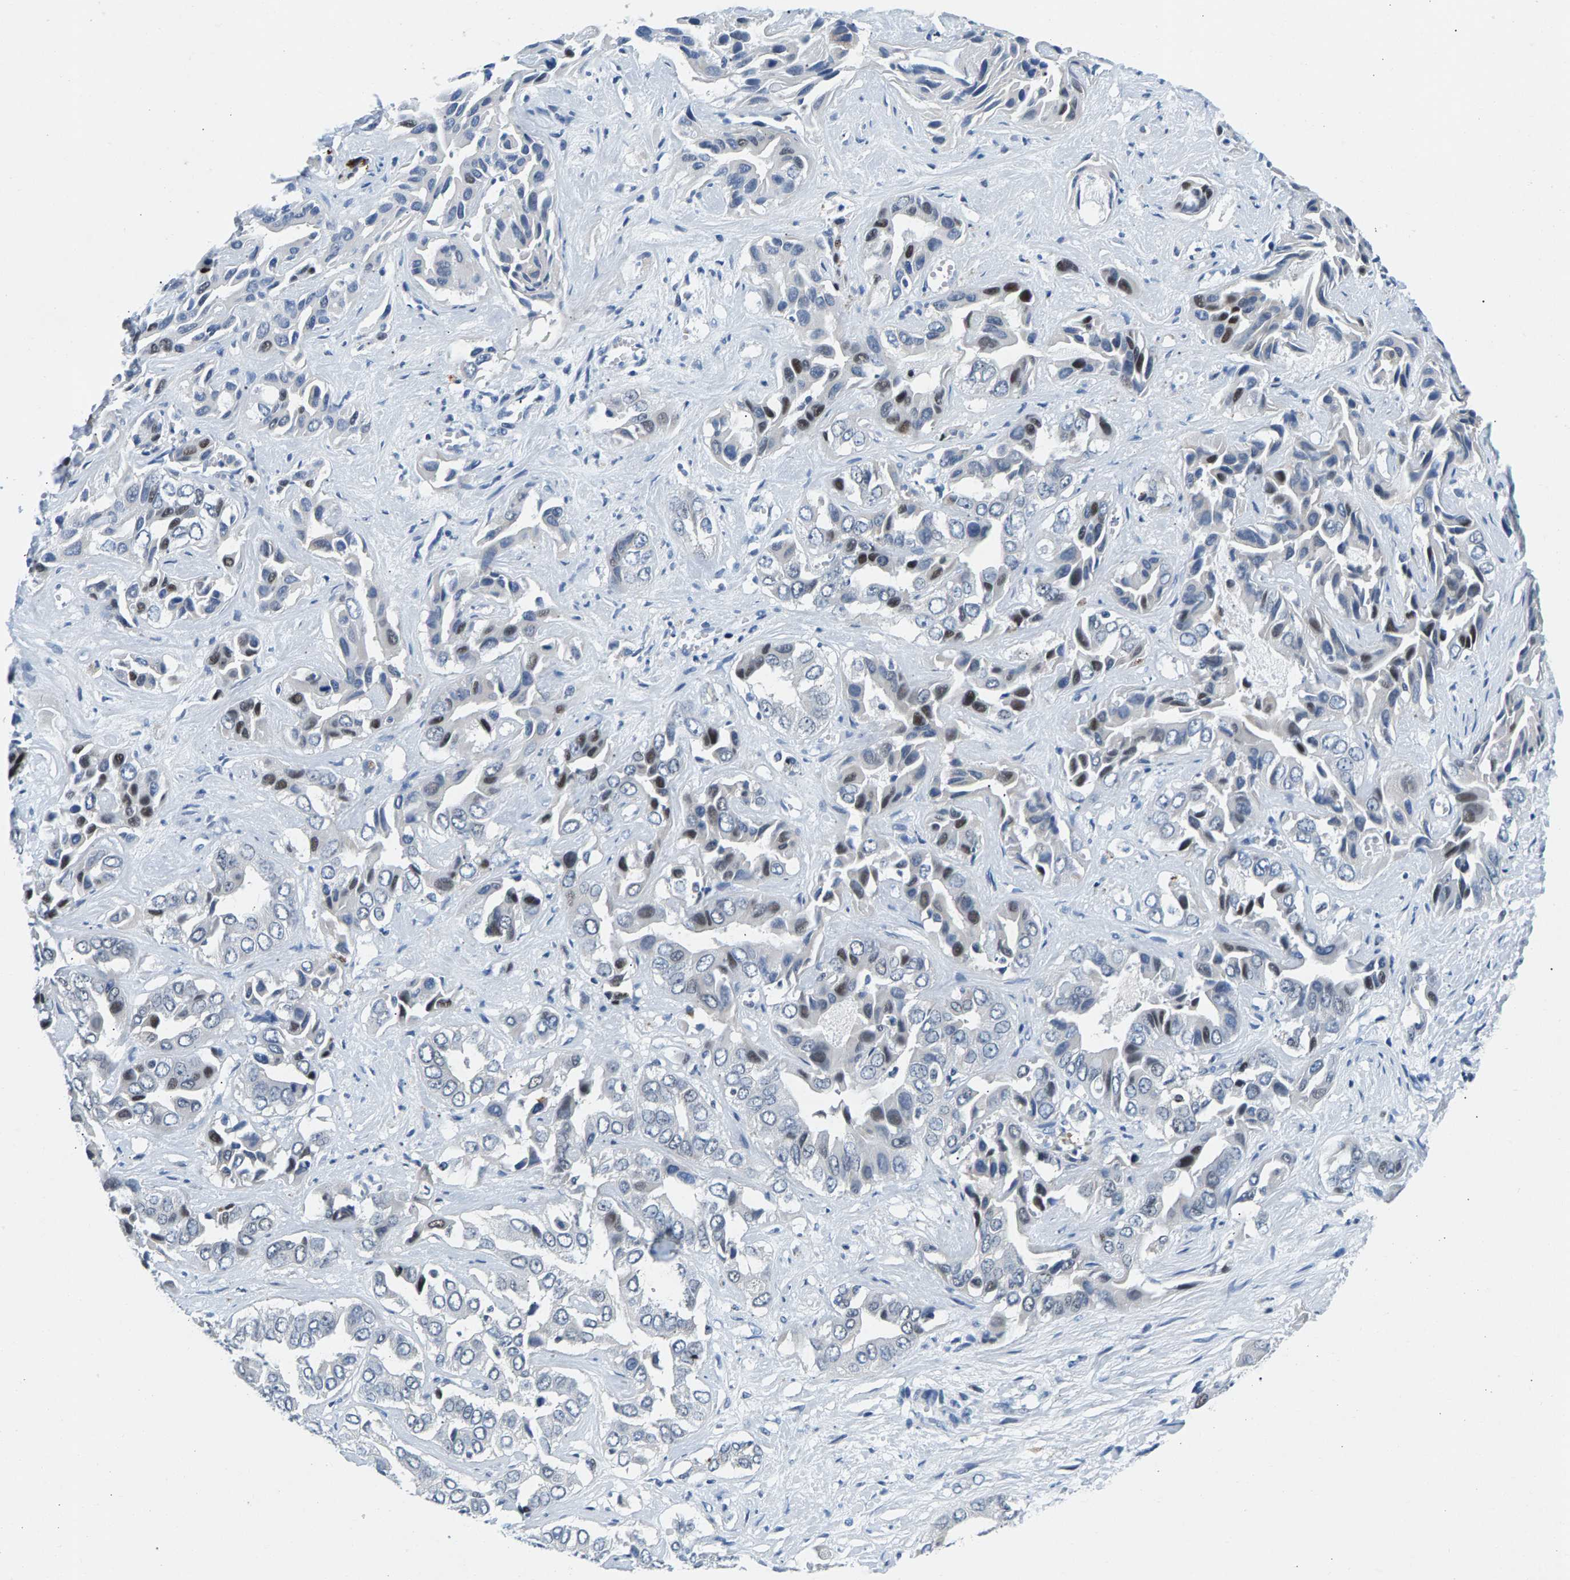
{"staining": {"intensity": "moderate", "quantity": "<25%", "location": "nuclear"}, "tissue": "liver cancer", "cell_type": "Tumor cells", "image_type": "cancer", "snomed": [{"axis": "morphology", "description": "Cholangiocarcinoma"}, {"axis": "topography", "description": "Liver"}], "caption": "A brown stain shows moderate nuclear expression of a protein in cholangiocarcinoma (liver) tumor cells.", "gene": "ATF2", "patient": {"sex": "female", "age": 52}}